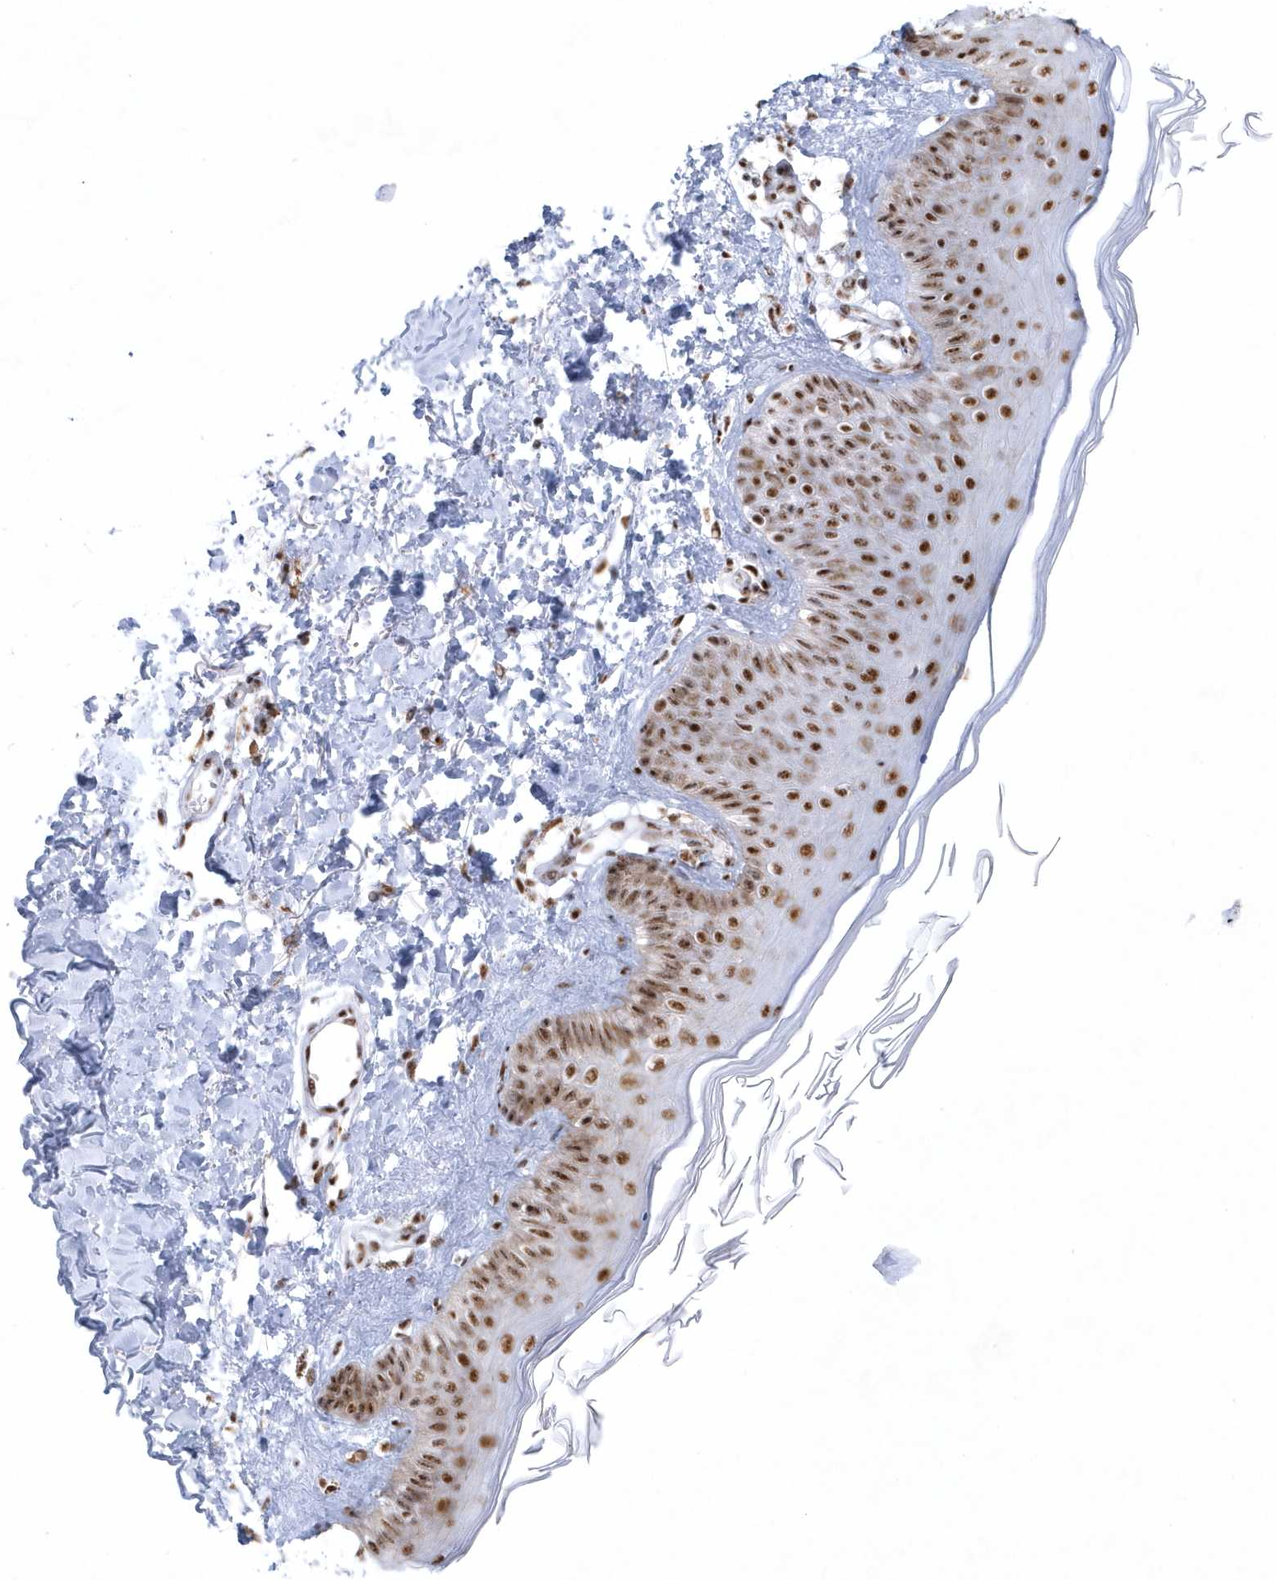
{"staining": {"intensity": "moderate", "quantity": ">75%", "location": "nuclear"}, "tissue": "skin", "cell_type": "Fibroblasts", "image_type": "normal", "snomed": [{"axis": "morphology", "description": "Normal tissue, NOS"}, {"axis": "topography", "description": "Skin"}], "caption": "DAB immunohistochemical staining of normal human skin demonstrates moderate nuclear protein expression in about >75% of fibroblasts.", "gene": "DCLRE1A", "patient": {"sex": "male", "age": 52}}